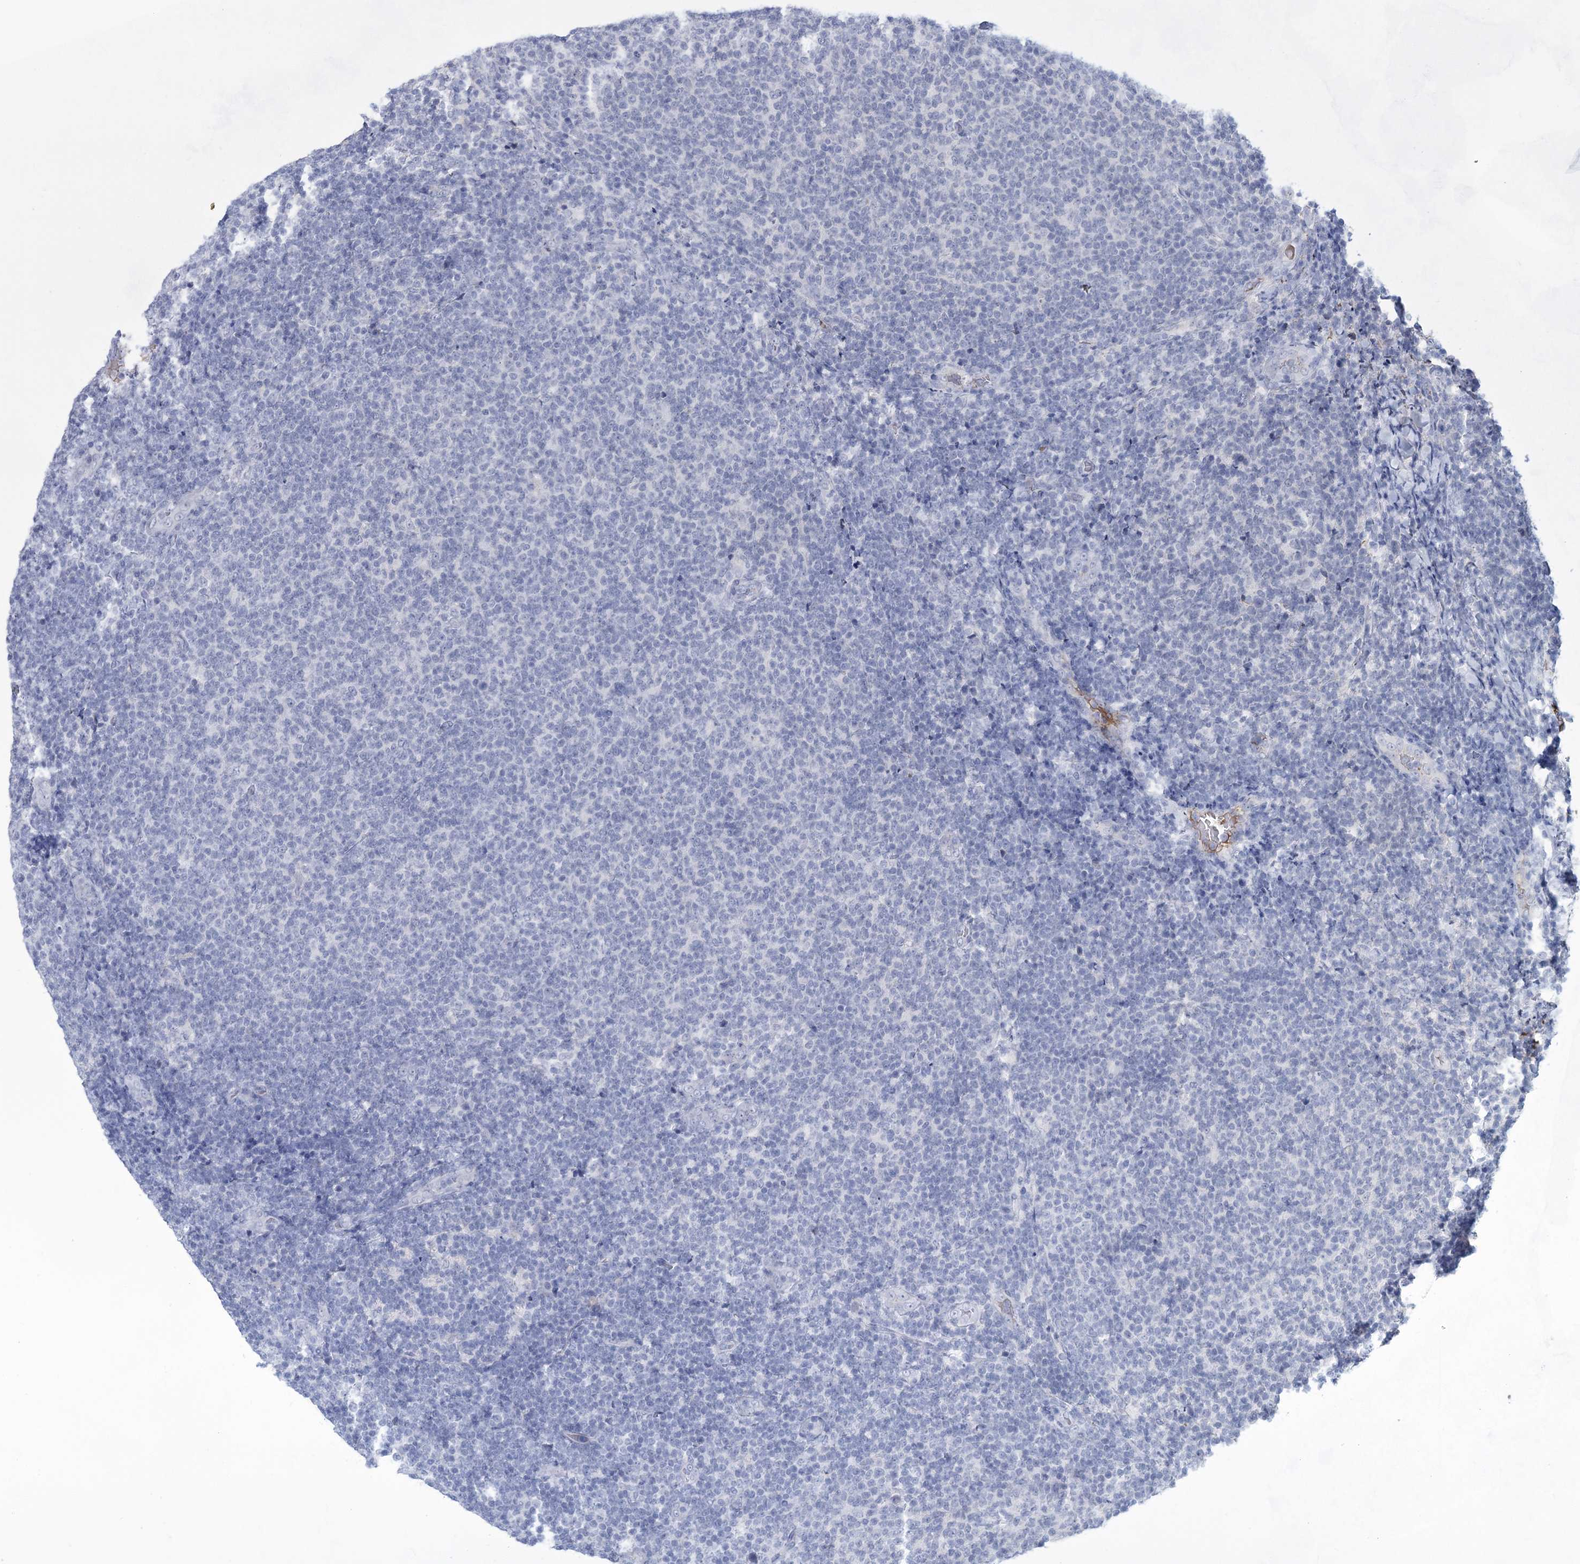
{"staining": {"intensity": "negative", "quantity": "none", "location": "none"}, "tissue": "lymphoma", "cell_type": "Tumor cells", "image_type": "cancer", "snomed": [{"axis": "morphology", "description": "Malignant lymphoma, non-Hodgkin's type, Low grade"}, {"axis": "topography", "description": "Lymph node"}], "caption": "Lymphoma stained for a protein using immunohistochemistry shows no positivity tumor cells.", "gene": "TASOR2", "patient": {"sex": "male", "age": 66}}